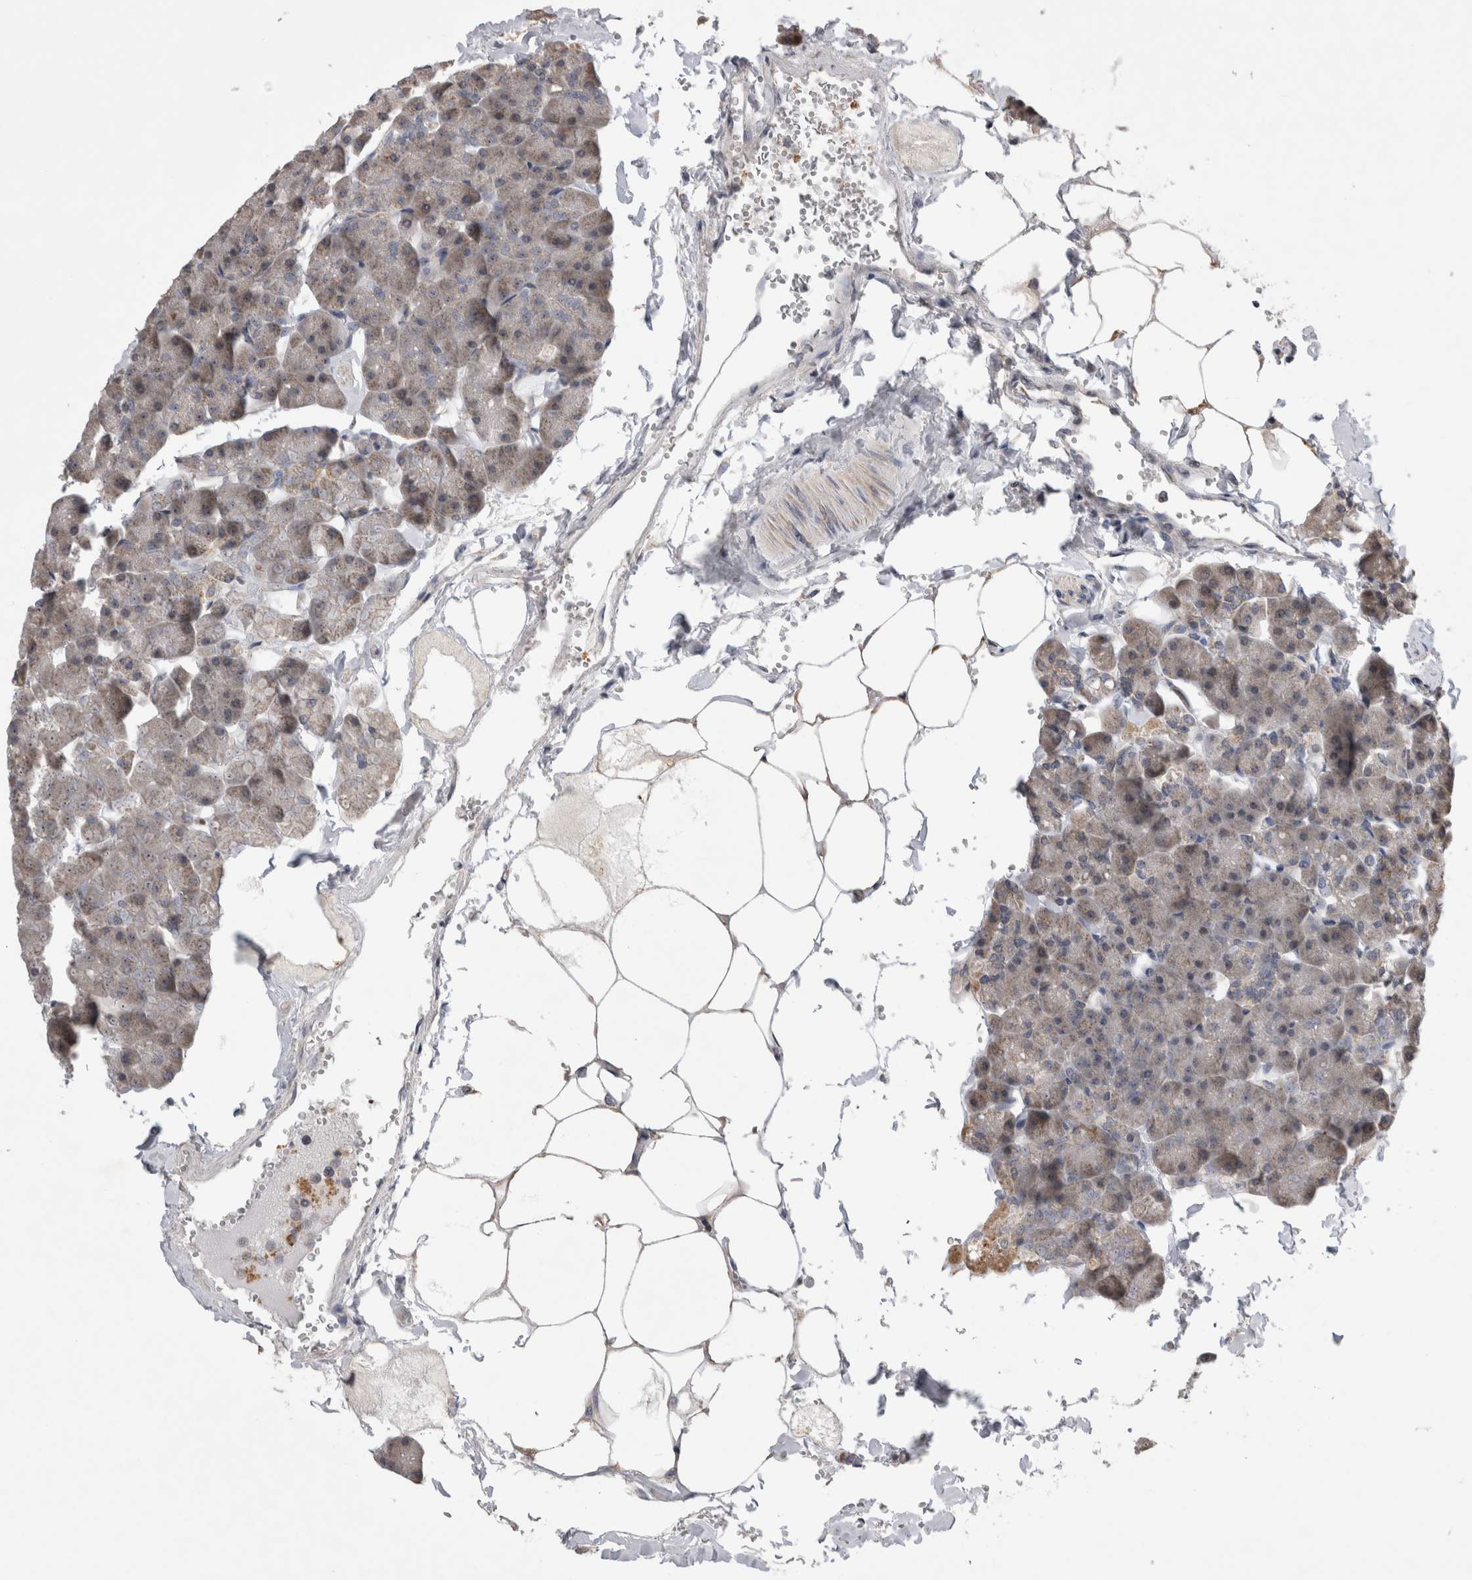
{"staining": {"intensity": "weak", "quantity": "25%-75%", "location": "cytoplasmic/membranous"}, "tissue": "pancreas", "cell_type": "Exocrine glandular cells", "image_type": "normal", "snomed": [{"axis": "morphology", "description": "Normal tissue, NOS"}, {"axis": "topography", "description": "Pancreas"}], "caption": "Immunohistochemical staining of normal human pancreas exhibits 25%-75% levels of weak cytoplasmic/membranous protein expression in about 25%-75% of exocrine glandular cells. Immunohistochemistry stains the protein of interest in brown and the nuclei are stained blue.", "gene": "ARHGAP29", "patient": {"sex": "male", "age": 35}}